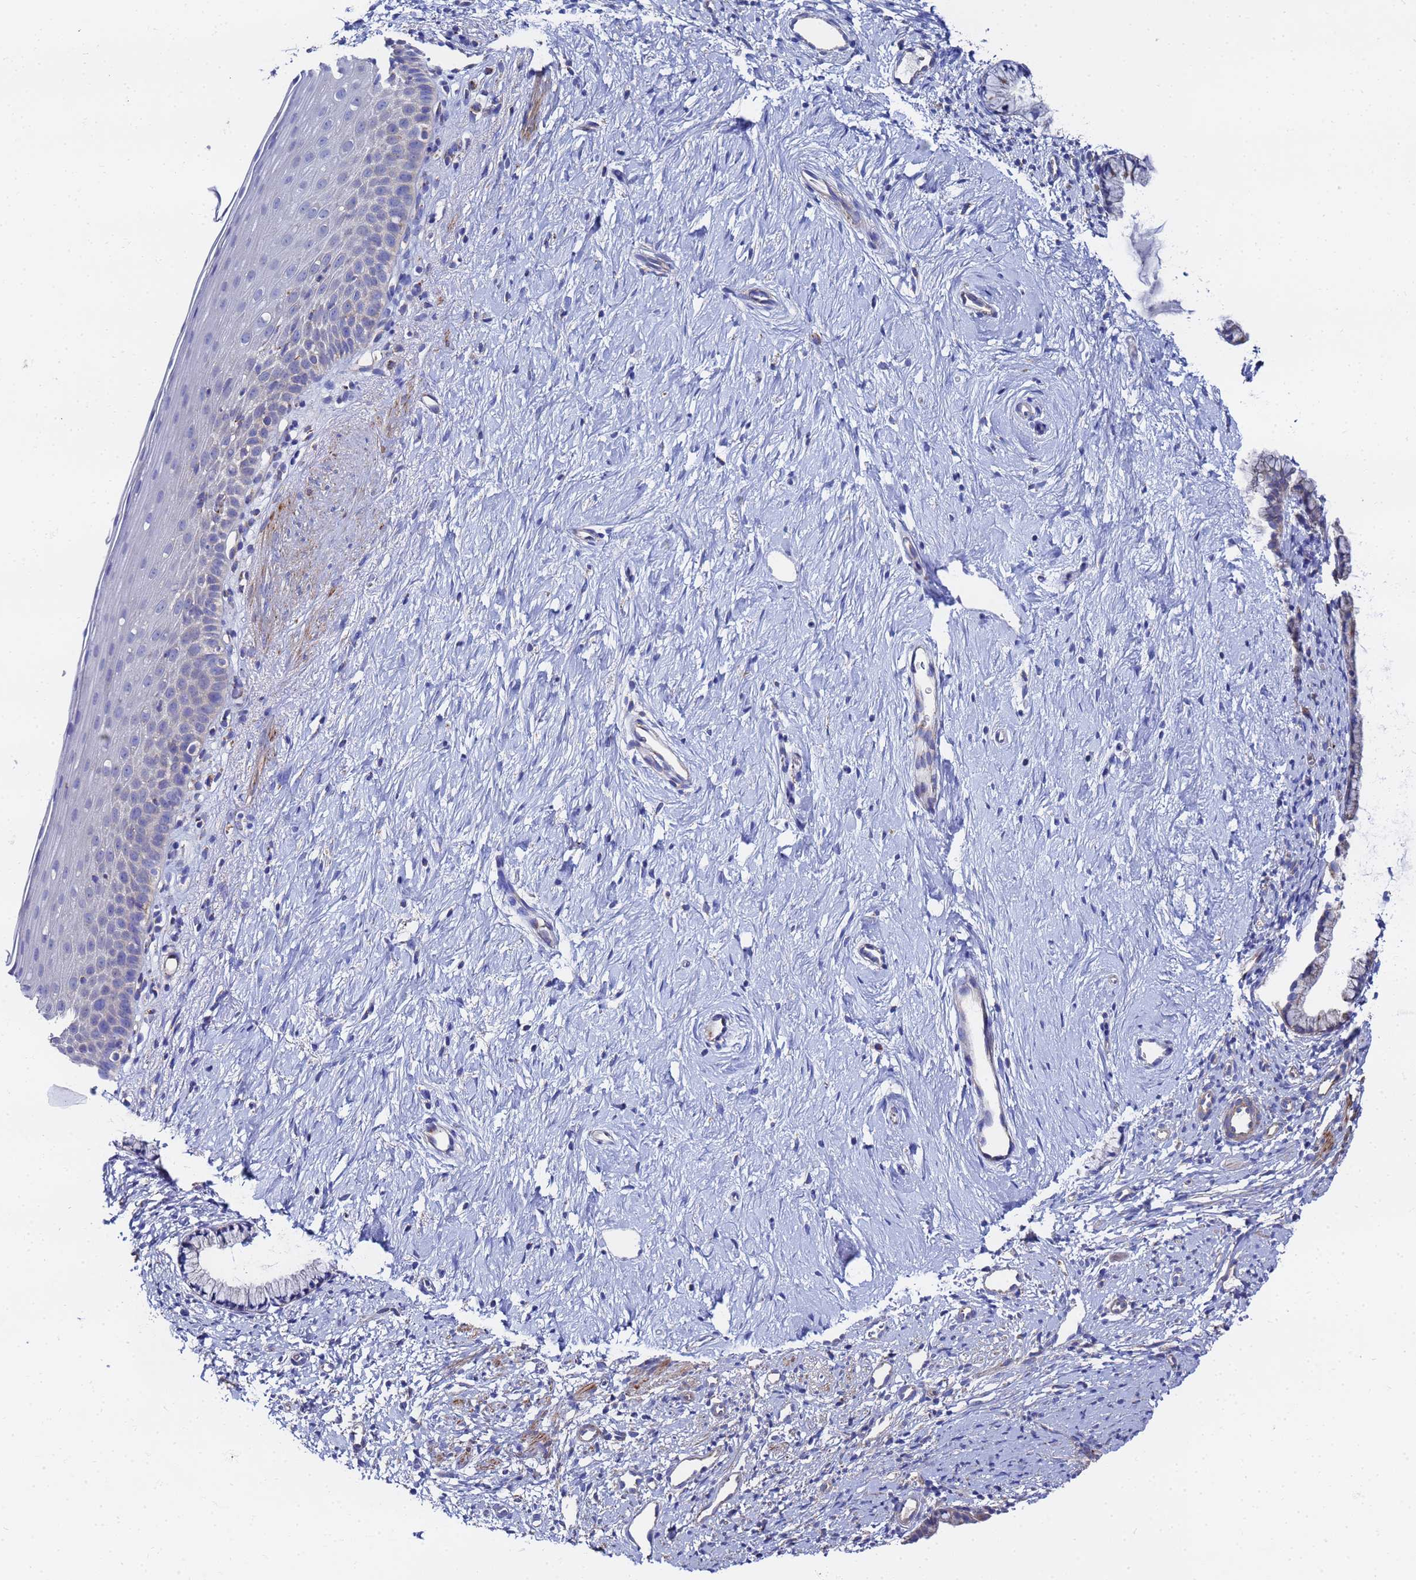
{"staining": {"intensity": "weak", "quantity": "25%-75%", "location": "cytoplasmic/membranous"}, "tissue": "cervix", "cell_type": "Glandular cells", "image_type": "normal", "snomed": [{"axis": "morphology", "description": "Normal tissue, NOS"}, {"axis": "topography", "description": "Cervix"}], "caption": "This is an image of IHC staining of unremarkable cervix, which shows weak expression in the cytoplasmic/membranous of glandular cells.", "gene": "FAHD2A", "patient": {"sex": "female", "age": 57}}